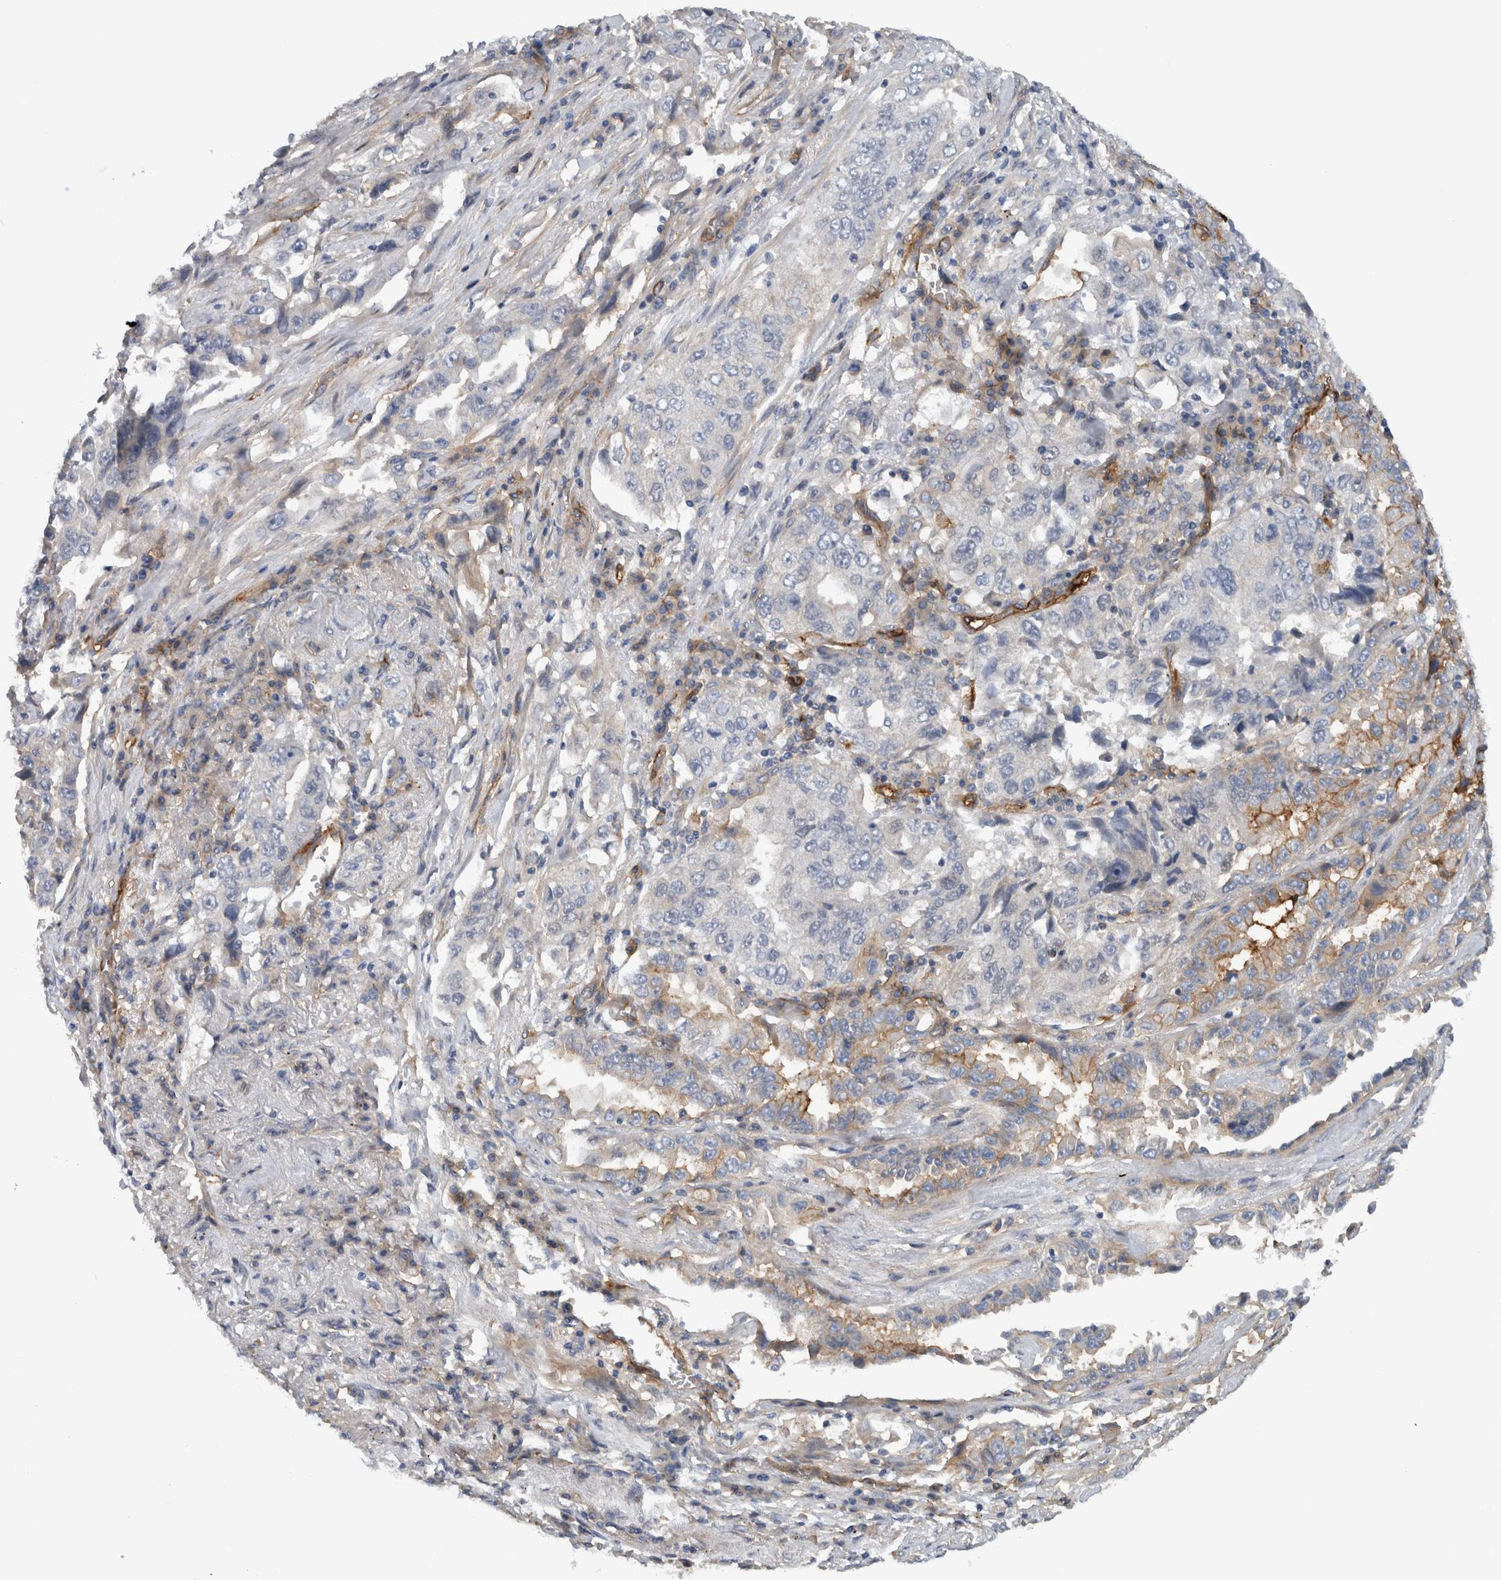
{"staining": {"intensity": "moderate", "quantity": "25%-75%", "location": "cytoplasmic/membranous"}, "tissue": "lung cancer", "cell_type": "Tumor cells", "image_type": "cancer", "snomed": [{"axis": "morphology", "description": "Adenocarcinoma, NOS"}, {"axis": "topography", "description": "Lung"}], "caption": "Tumor cells display medium levels of moderate cytoplasmic/membranous positivity in about 25%-75% of cells in lung cancer (adenocarcinoma).", "gene": "CD59", "patient": {"sex": "female", "age": 51}}